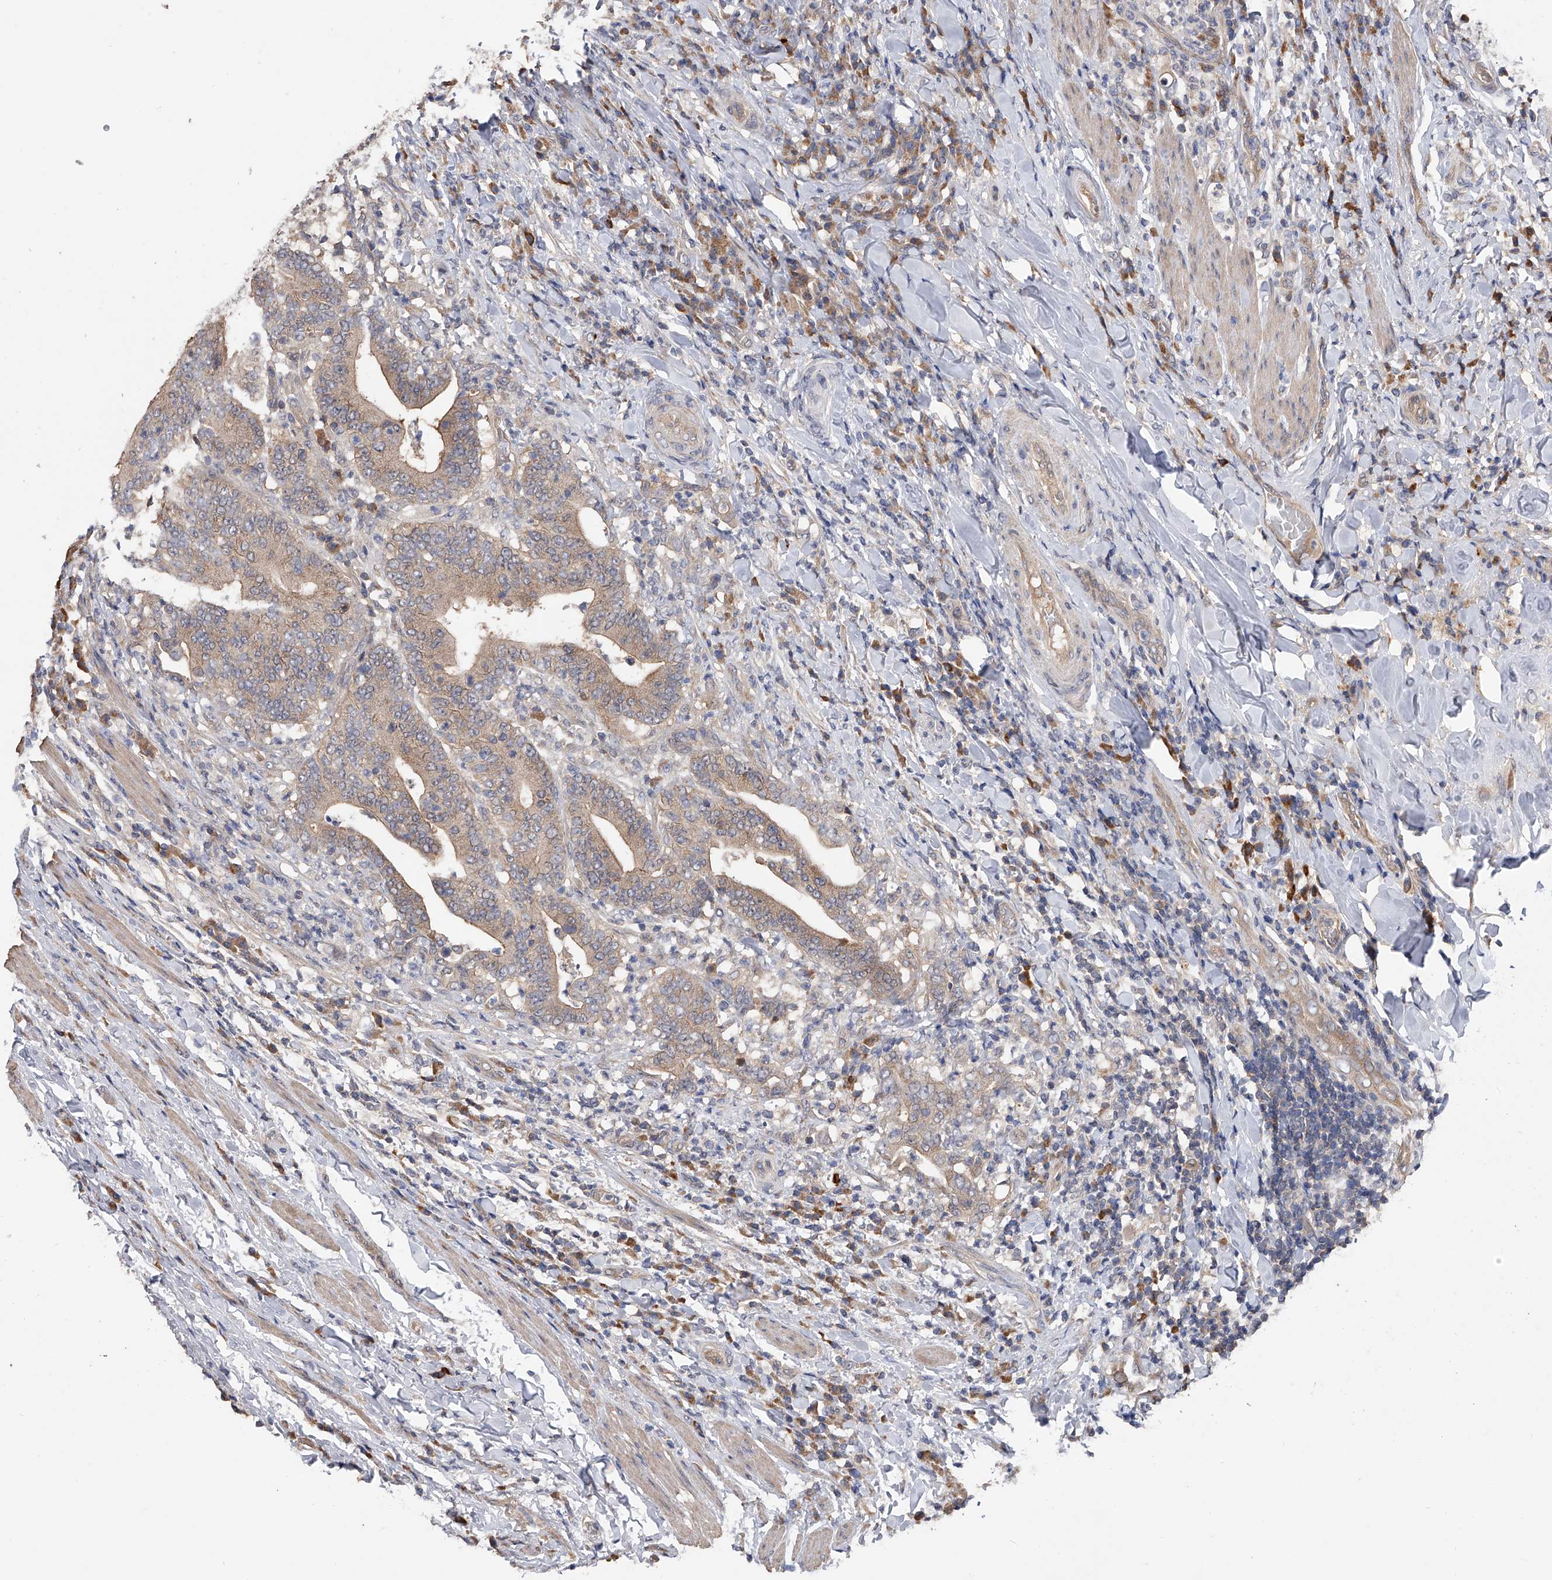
{"staining": {"intensity": "weak", "quantity": "<25%", "location": "cytoplasmic/membranous"}, "tissue": "colorectal cancer", "cell_type": "Tumor cells", "image_type": "cancer", "snomed": [{"axis": "morphology", "description": "Adenocarcinoma, NOS"}, {"axis": "topography", "description": "Colon"}], "caption": "Image shows no significant protein positivity in tumor cells of colorectal adenocarcinoma. Nuclei are stained in blue.", "gene": "CFAP298", "patient": {"sex": "female", "age": 66}}